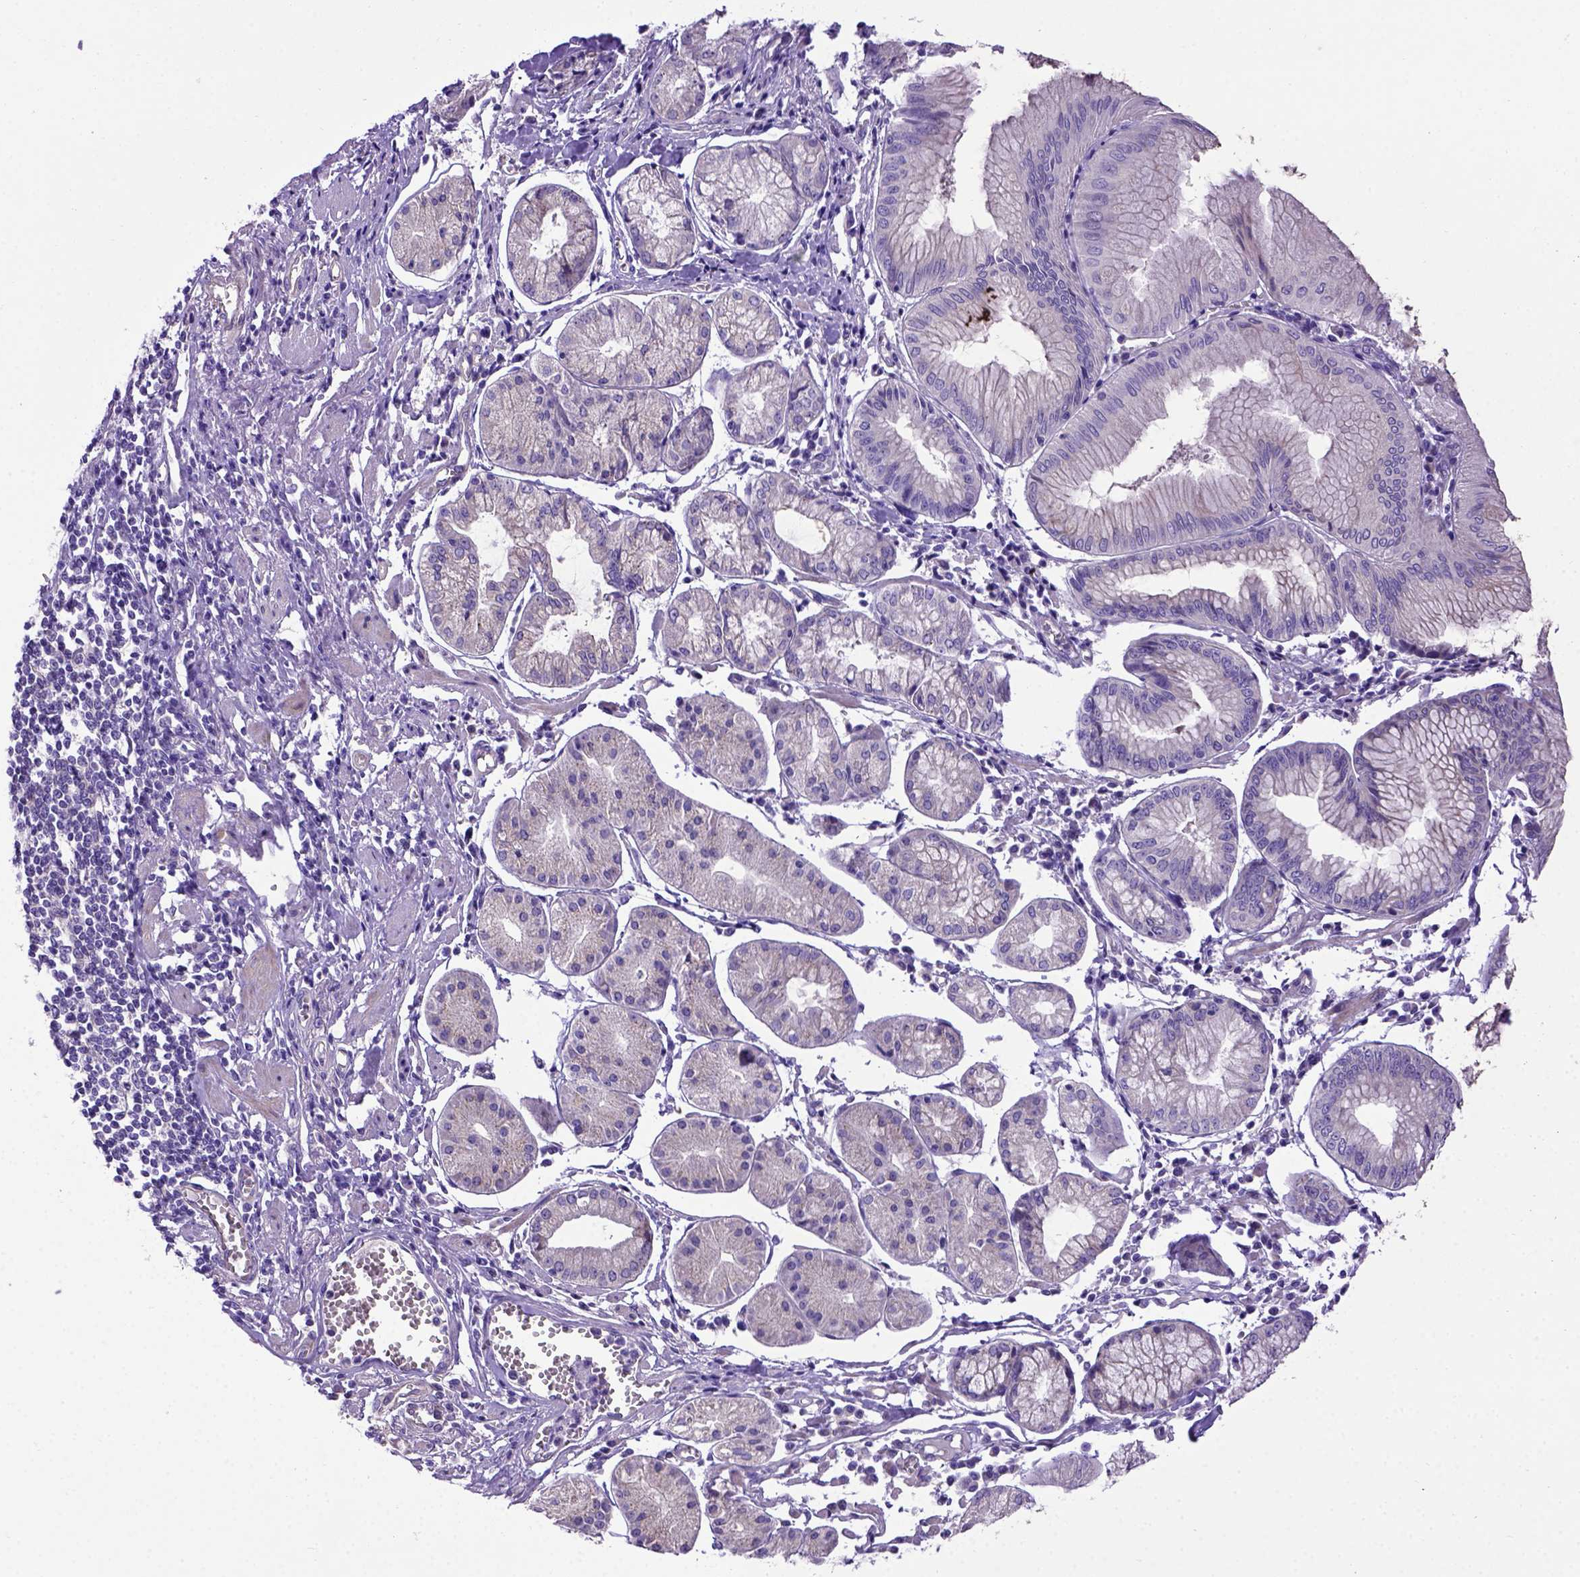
{"staining": {"intensity": "negative", "quantity": "none", "location": "none"}, "tissue": "stomach cancer", "cell_type": "Tumor cells", "image_type": "cancer", "snomed": [{"axis": "morphology", "description": "Adenocarcinoma, NOS"}, {"axis": "topography", "description": "Stomach, upper"}], "caption": "Immunohistochemistry image of human adenocarcinoma (stomach) stained for a protein (brown), which exhibits no staining in tumor cells.", "gene": "ADAM12", "patient": {"sex": "male", "age": 81}}